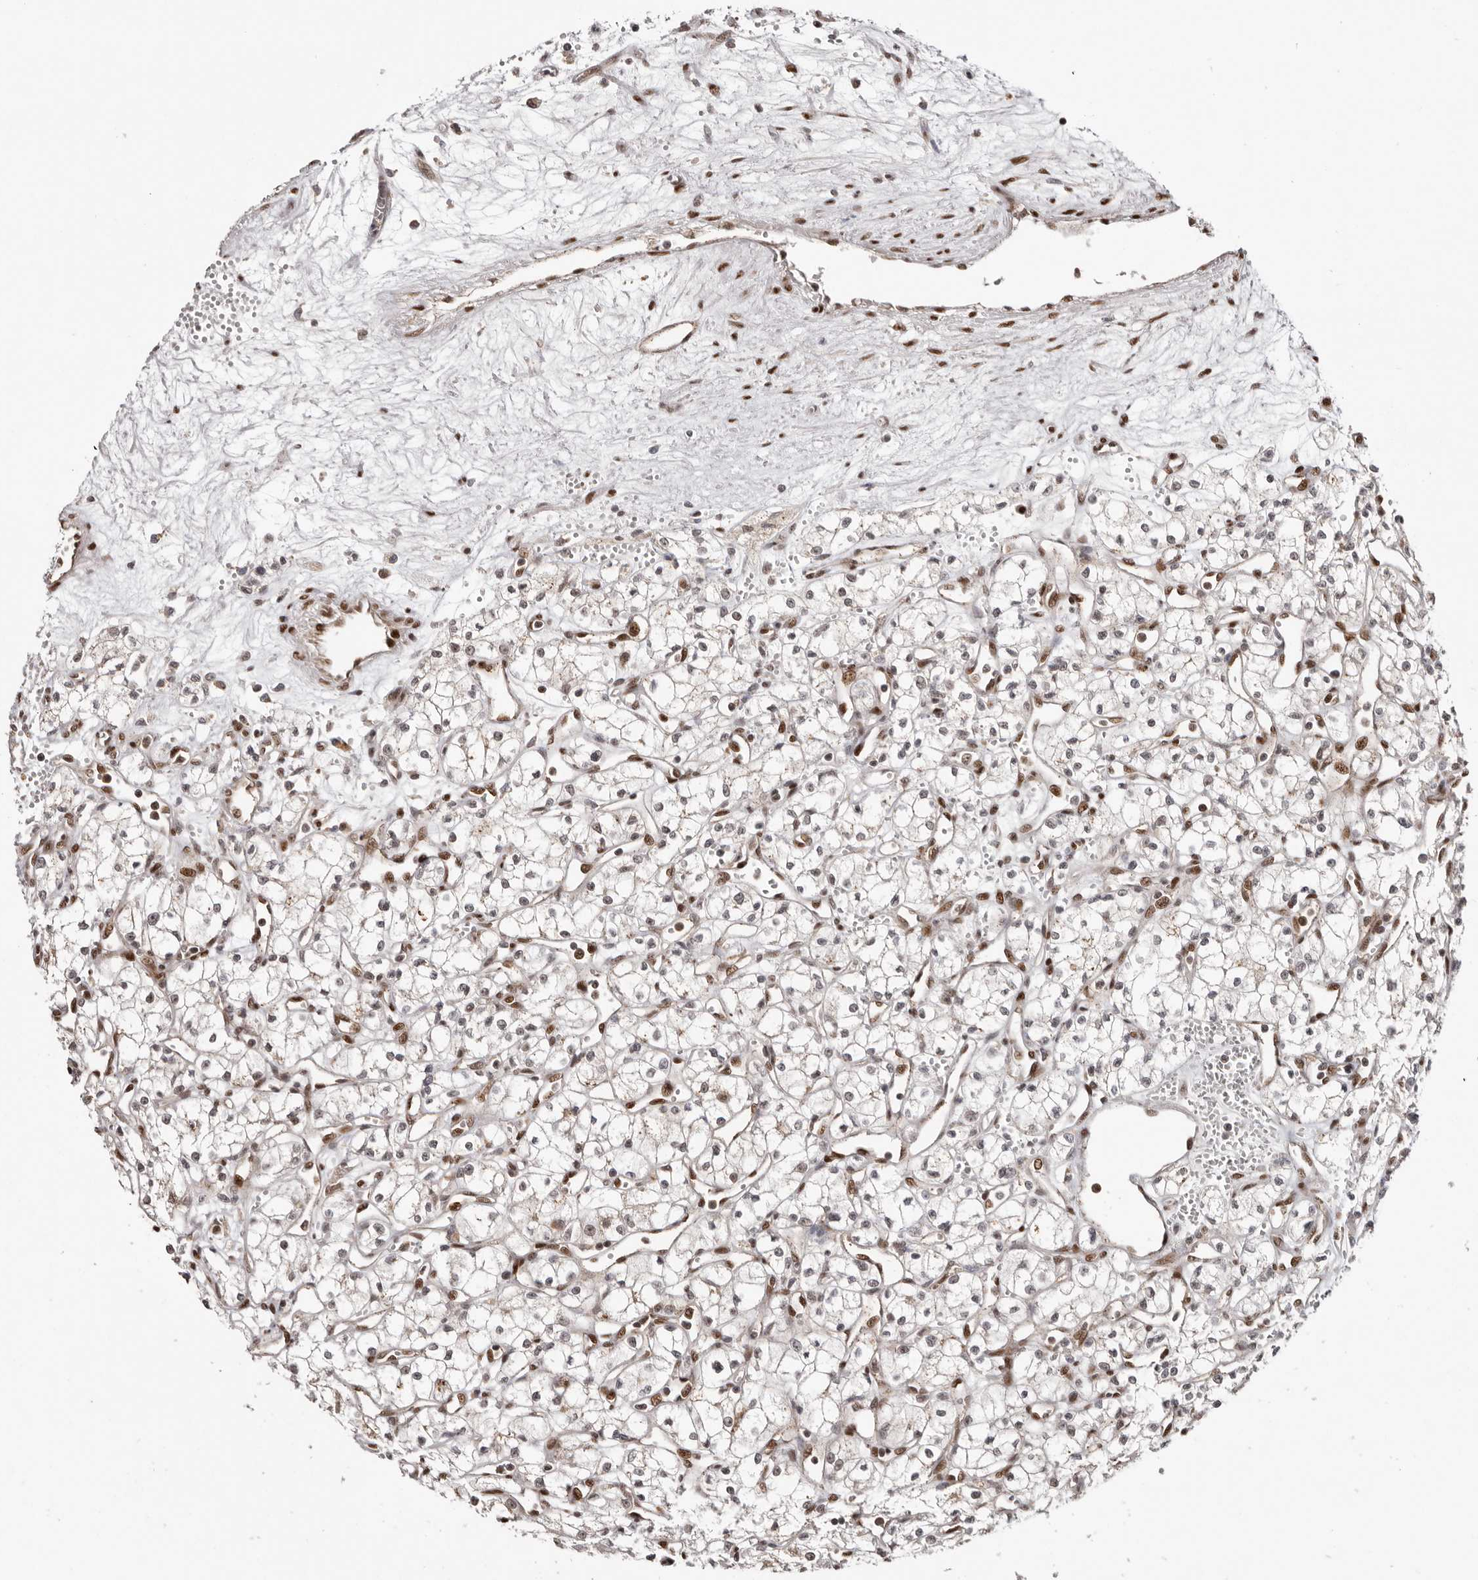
{"staining": {"intensity": "weak", "quantity": "<25%", "location": "nuclear"}, "tissue": "renal cancer", "cell_type": "Tumor cells", "image_type": "cancer", "snomed": [{"axis": "morphology", "description": "Adenocarcinoma, NOS"}, {"axis": "topography", "description": "Kidney"}], "caption": "An IHC histopathology image of renal adenocarcinoma is shown. There is no staining in tumor cells of renal adenocarcinoma.", "gene": "SMAD7", "patient": {"sex": "male", "age": 59}}